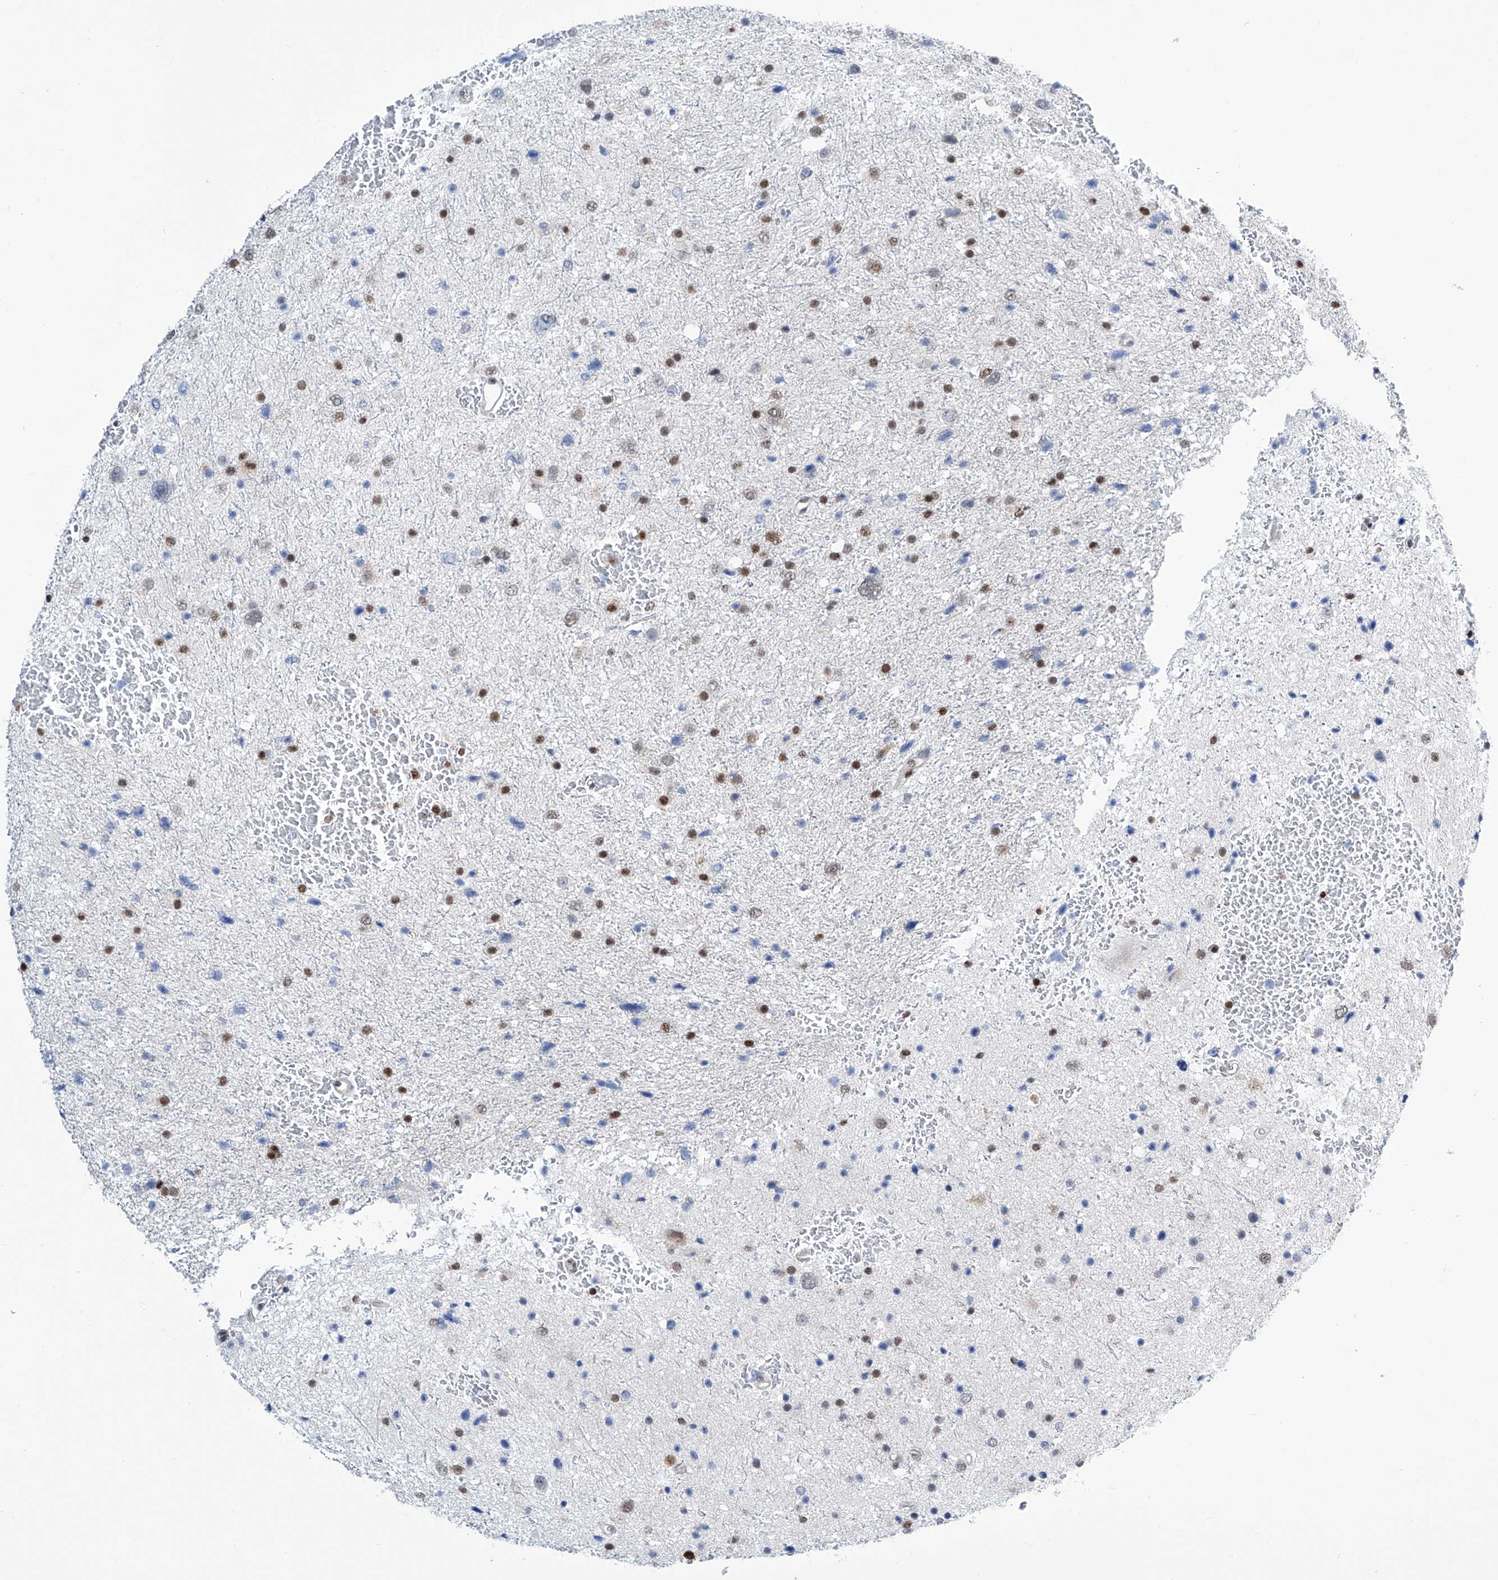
{"staining": {"intensity": "moderate", "quantity": "<25%", "location": "nuclear"}, "tissue": "glioma", "cell_type": "Tumor cells", "image_type": "cancer", "snomed": [{"axis": "morphology", "description": "Glioma, malignant, Low grade"}, {"axis": "topography", "description": "Brain"}], "caption": "This histopathology image exhibits immunohistochemistry staining of glioma, with low moderate nuclear positivity in approximately <25% of tumor cells.", "gene": "SREBF2", "patient": {"sex": "female", "age": 37}}